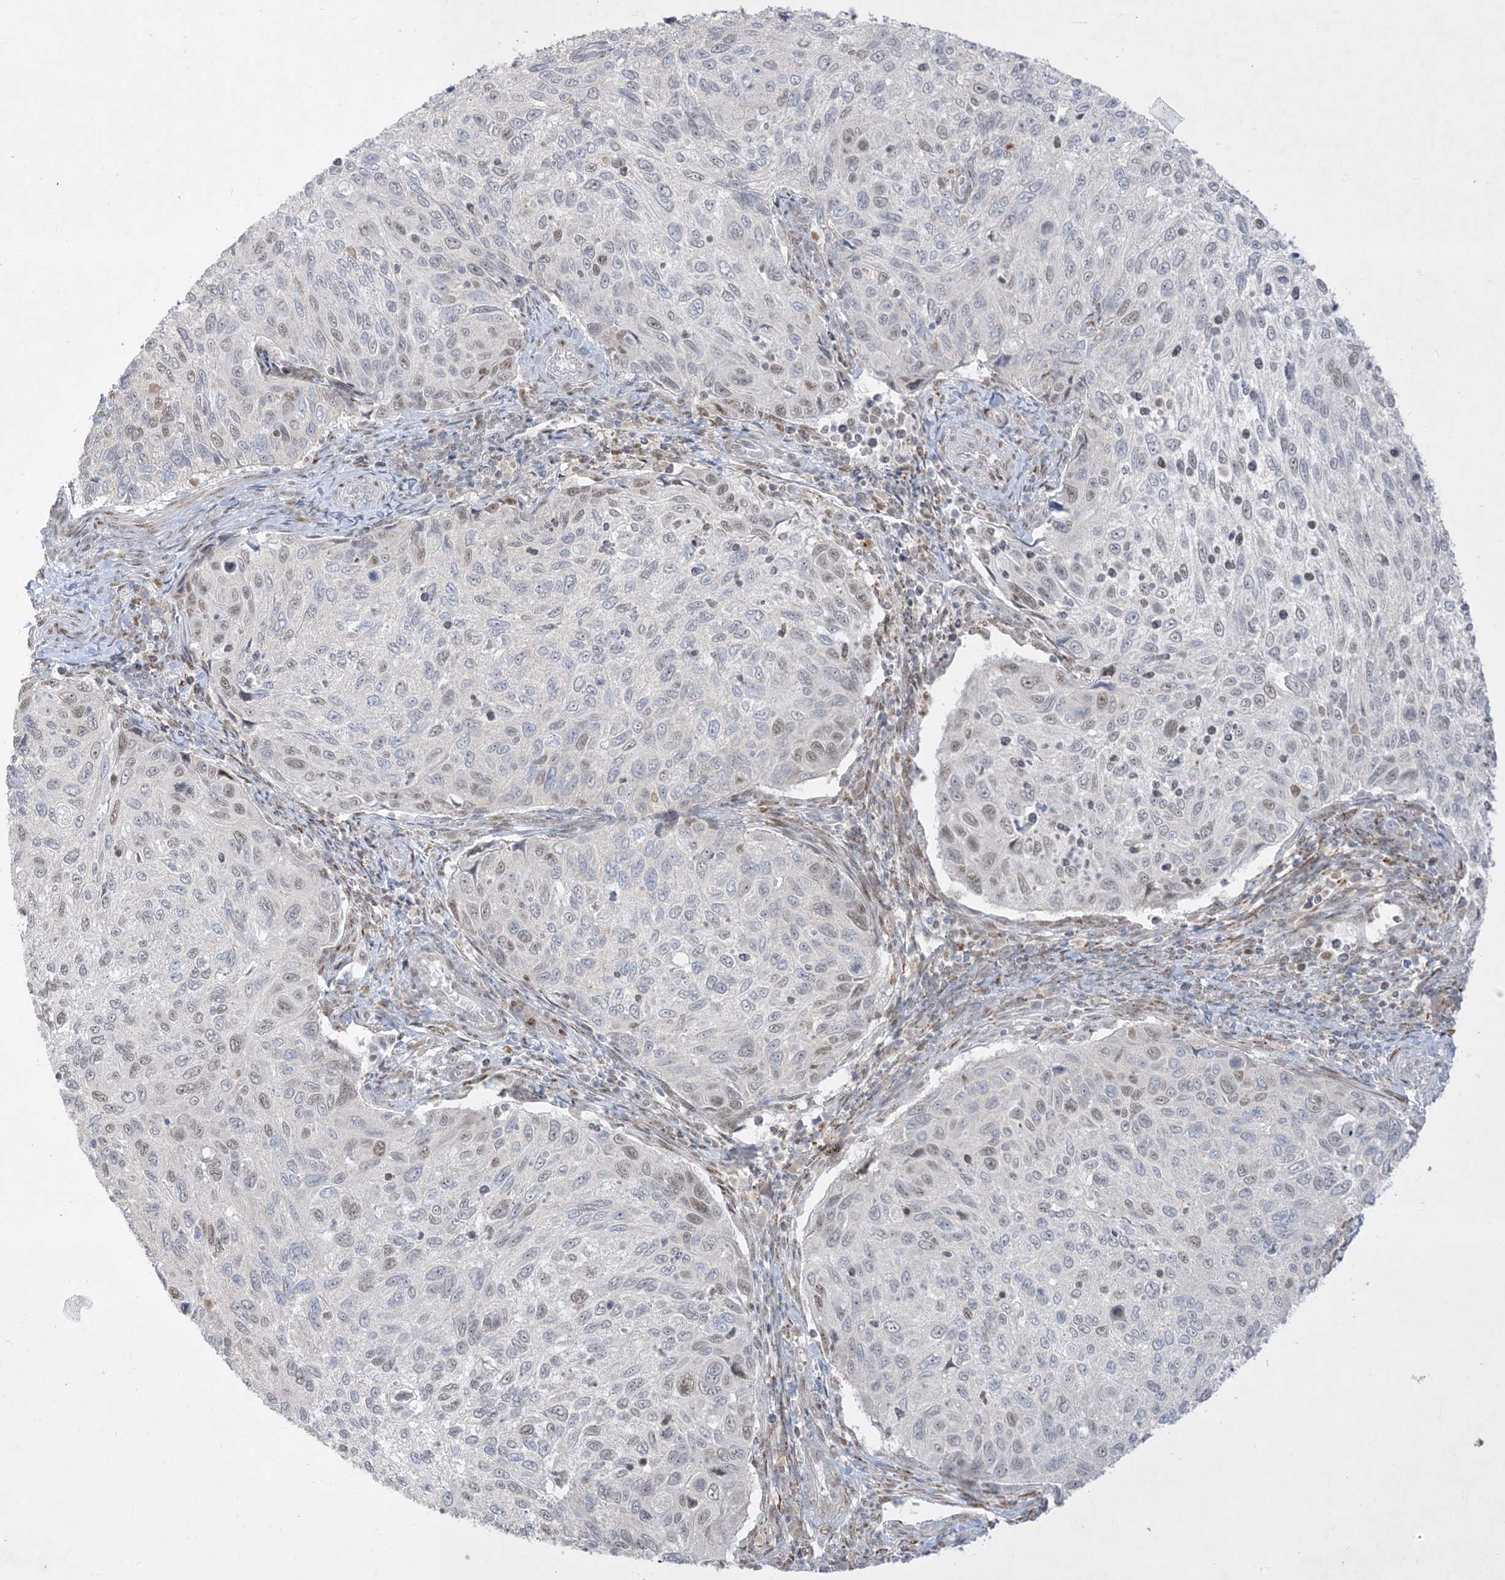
{"staining": {"intensity": "weak", "quantity": "<25%", "location": "nuclear"}, "tissue": "cervical cancer", "cell_type": "Tumor cells", "image_type": "cancer", "snomed": [{"axis": "morphology", "description": "Squamous cell carcinoma, NOS"}, {"axis": "topography", "description": "Cervix"}], "caption": "DAB (3,3'-diaminobenzidine) immunohistochemical staining of squamous cell carcinoma (cervical) demonstrates no significant positivity in tumor cells.", "gene": "BHLHE40", "patient": {"sex": "female", "age": 70}}